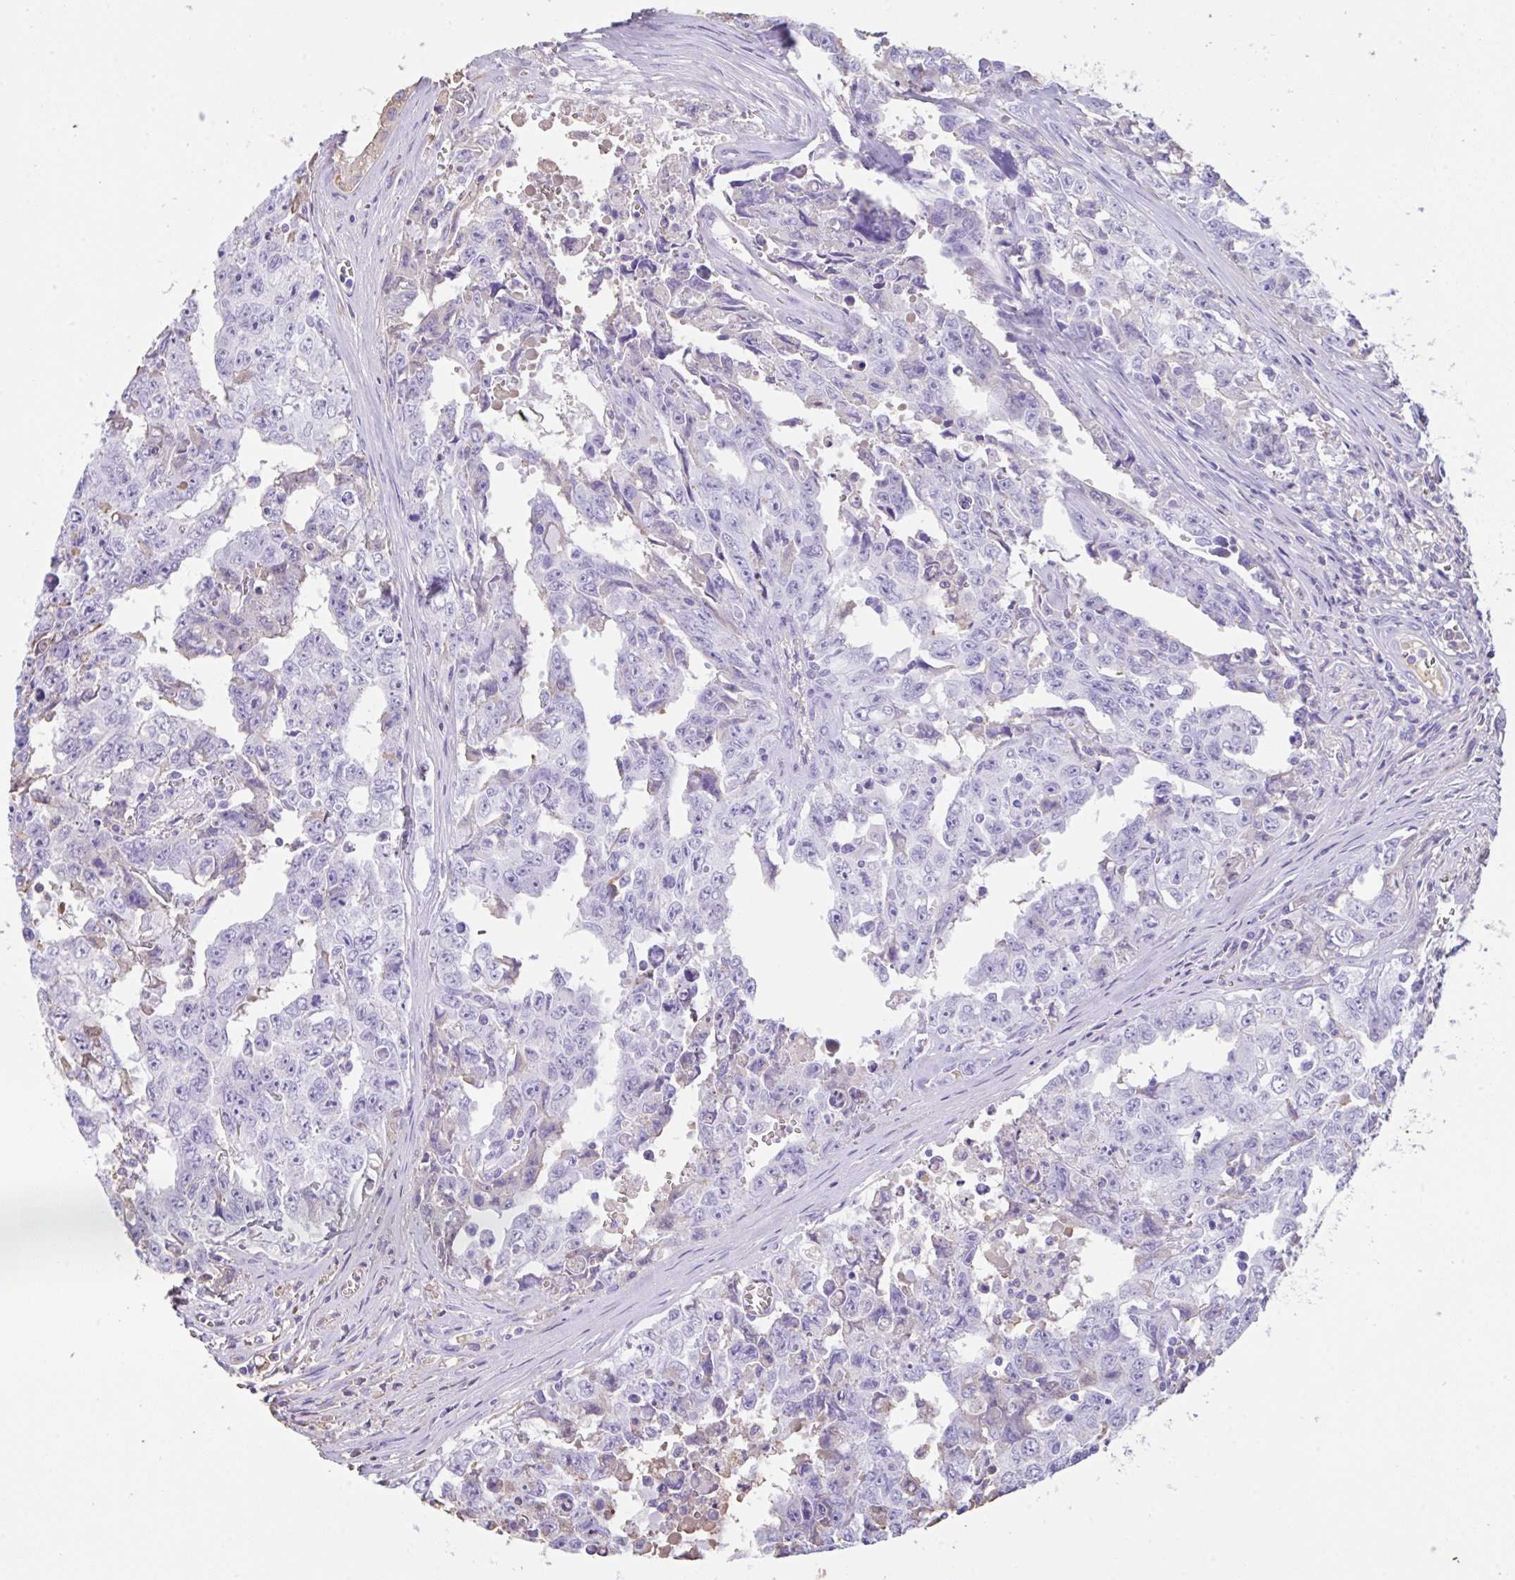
{"staining": {"intensity": "negative", "quantity": "none", "location": "none"}, "tissue": "testis cancer", "cell_type": "Tumor cells", "image_type": "cancer", "snomed": [{"axis": "morphology", "description": "Carcinoma, Embryonal, NOS"}, {"axis": "topography", "description": "Testis"}], "caption": "High power microscopy image of an immunohistochemistry (IHC) photomicrograph of testis embryonal carcinoma, revealing no significant positivity in tumor cells. Nuclei are stained in blue.", "gene": "HOXC12", "patient": {"sex": "male", "age": 24}}